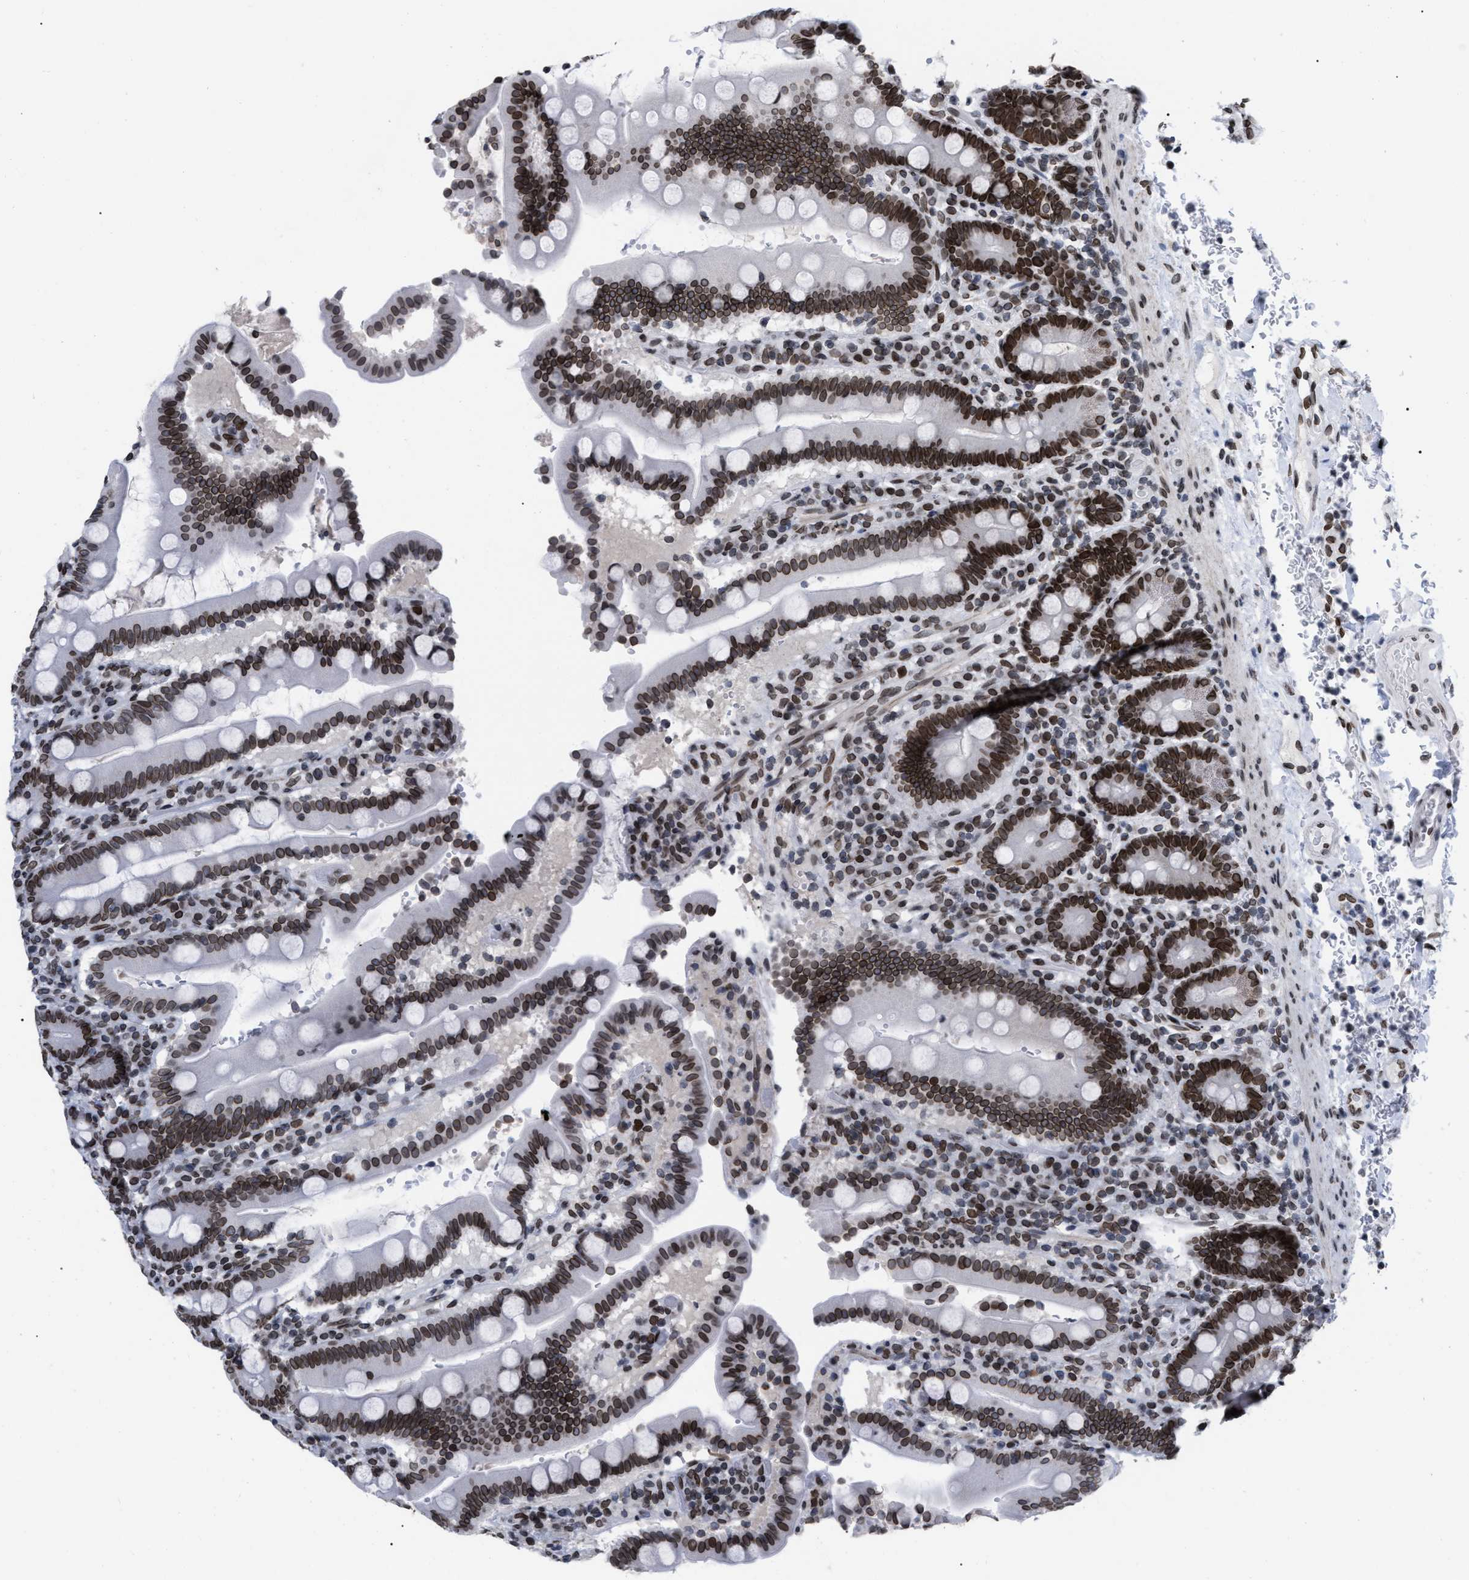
{"staining": {"intensity": "strong", "quantity": ">75%", "location": "cytoplasmic/membranous,nuclear"}, "tissue": "duodenum", "cell_type": "Glandular cells", "image_type": "normal", "snomed": [{"axis": "morphology", "description": "Normal tissue, NOS"}, {"axis": "topography", "description": "Small intestine, NOS"}], "caption": "This image reveals immunohistochemistry staining of normal duodenum, with high strong cytoplasmic/membranous,nuclear expression in about >75% of glandular cells.", "gene": "TPR", "patient": {"sex": "female", "age": 71}}